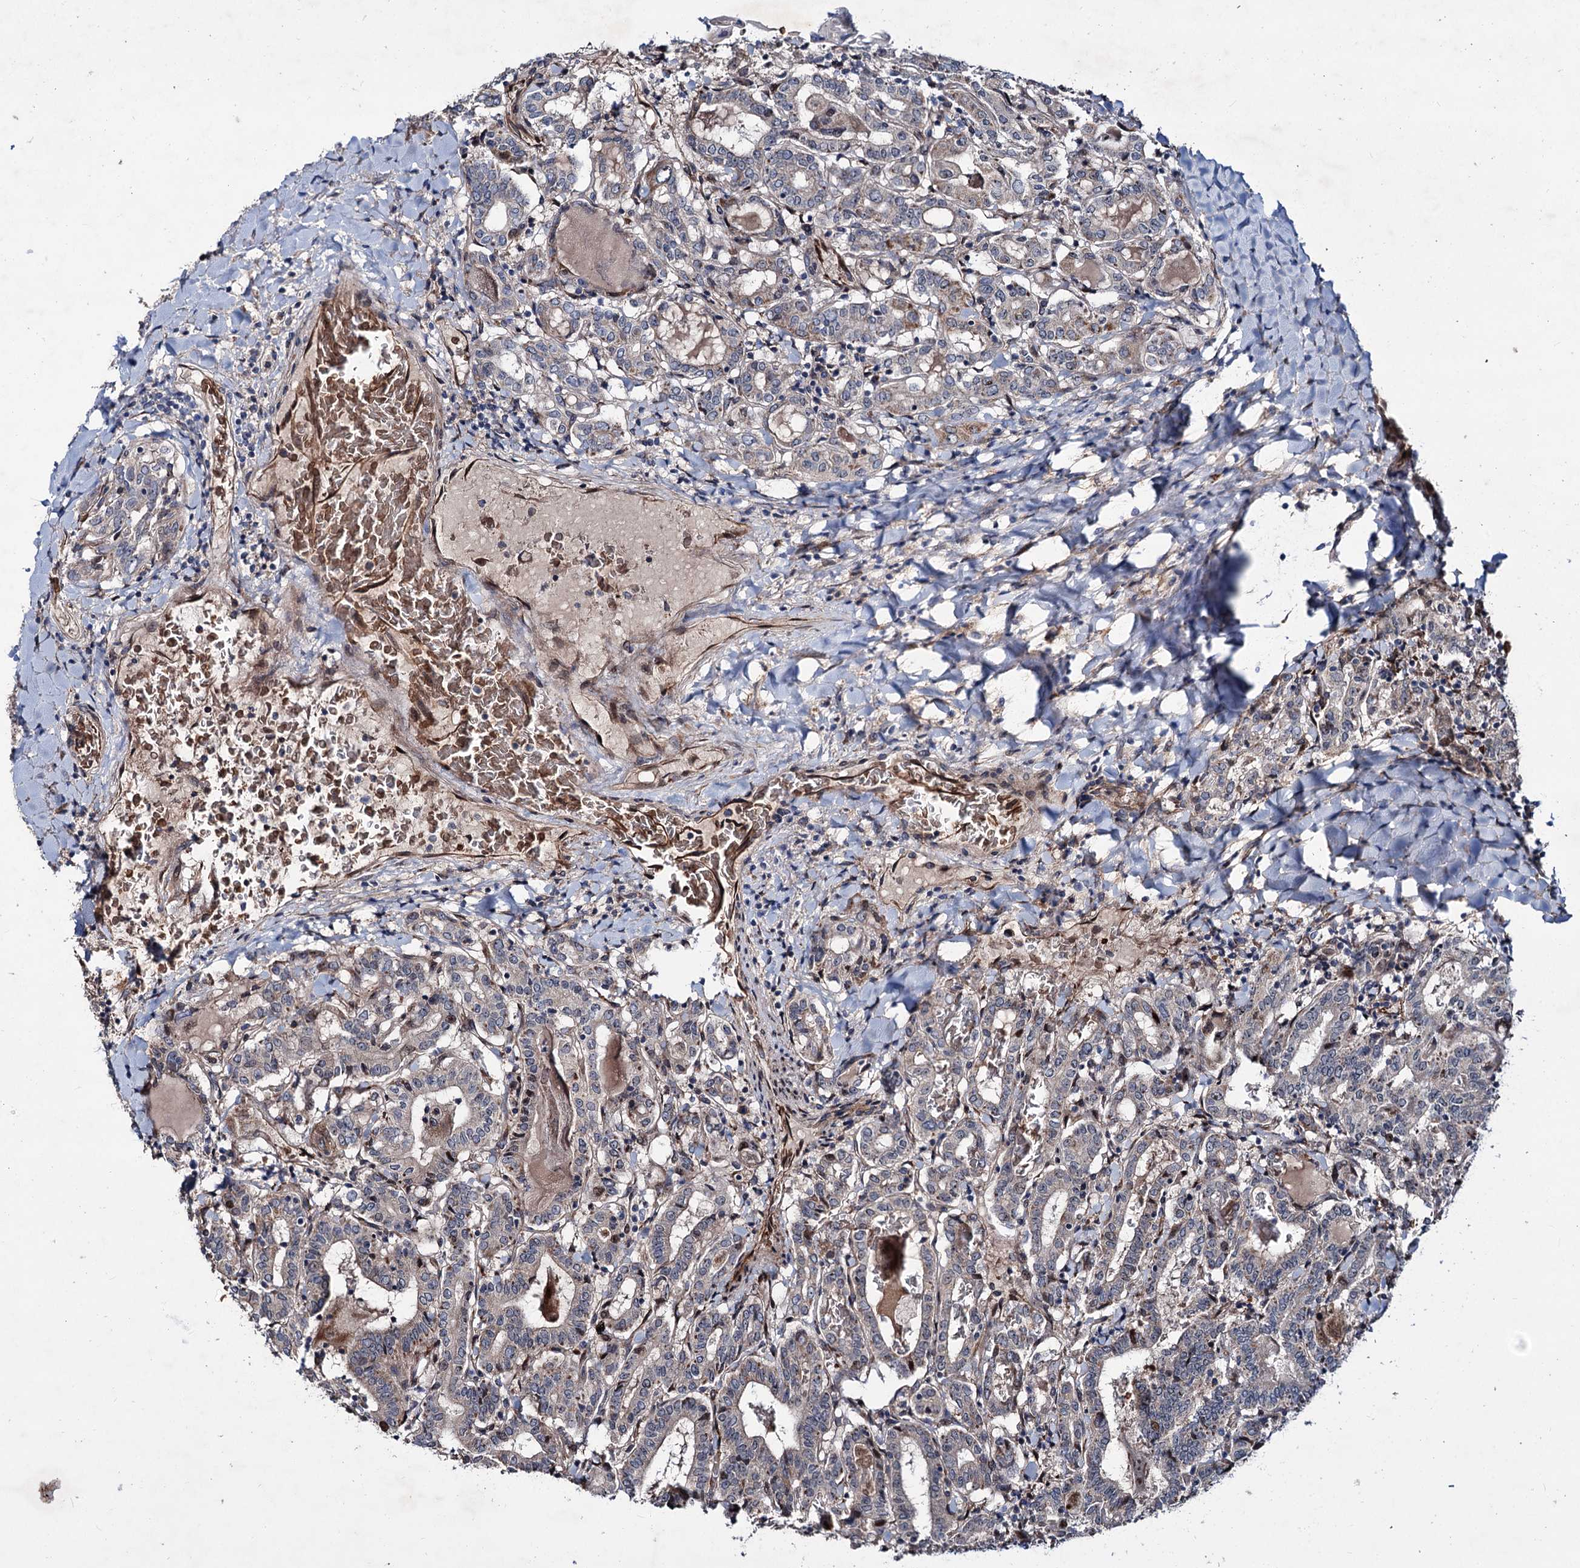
{"staining": {"intensity": "weak", "quantity": "<25%", "location": "cytoplasmic/membranous,nuclear"}, "tissue": "thyroid cancer", "cell_type": "Tumor cells", "image_type": "cancer", "snomed": [{"axis": "morphology", "description": "Papillary adenocarcinoma, NOS"}, {"axis": "topography", "description": "Thyroid gland"}], "caption": "This histopathology image is of thyroid cancer stained with IHC to label a protein in brown with the nuclei are counter-stained blue. There is no staining in tumor cells.", "gene": "PTDSS2", "patient": {"sex": "female", "age": 72}}